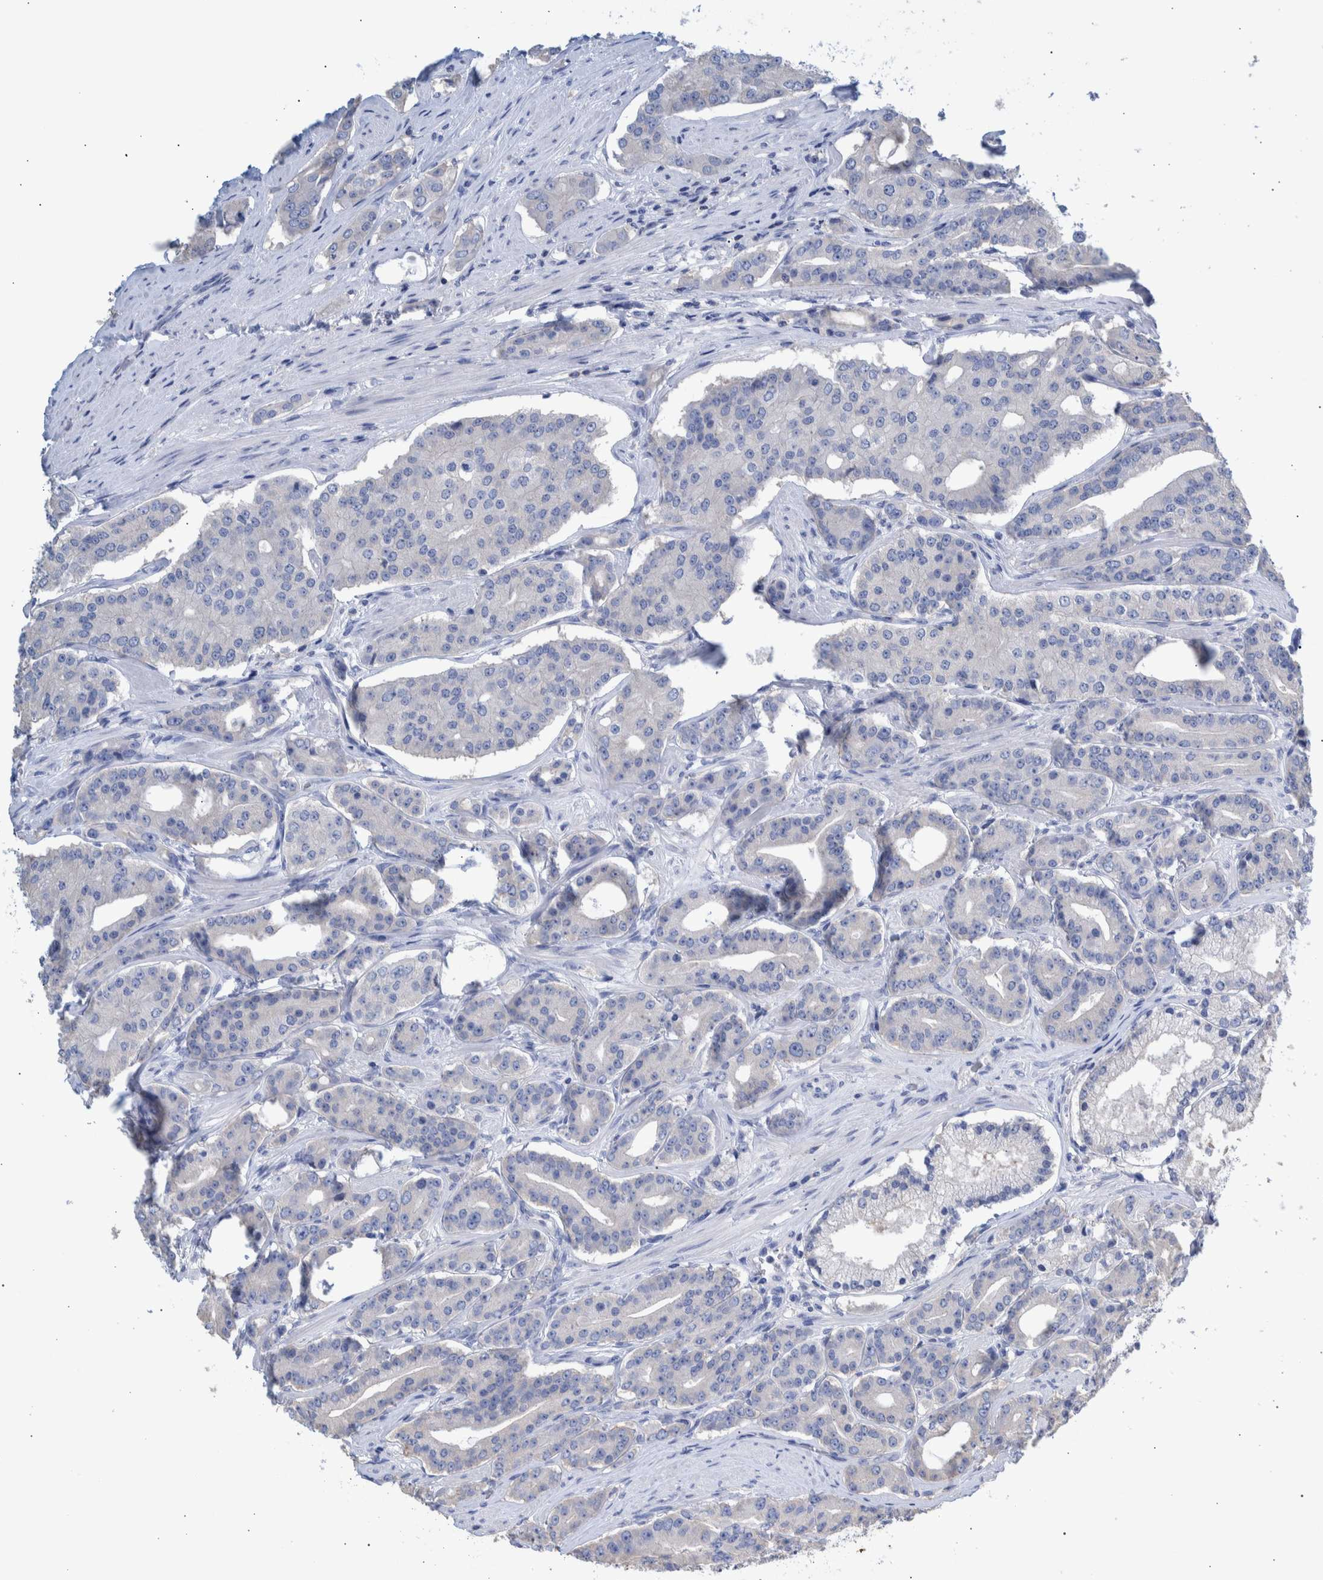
{"staining": {"intensity": "negative", "quantity": "none", "location": "none"}, "tissue": "prostate cancer", "cell_type": "Tumor cells", "image_type": "cancer", "snomed": [{"axis": "morphology", "description": "Adenocarcinoma, High grade"}, {"axis": "topography", "description": "Prostate"}], "caption": "Prostate cancer stained for a protein using immunohistochemistry exhibits no expression tumor cells.", "gene": "PPP3CC", "patient": {"sex": "male", "age": 71}}